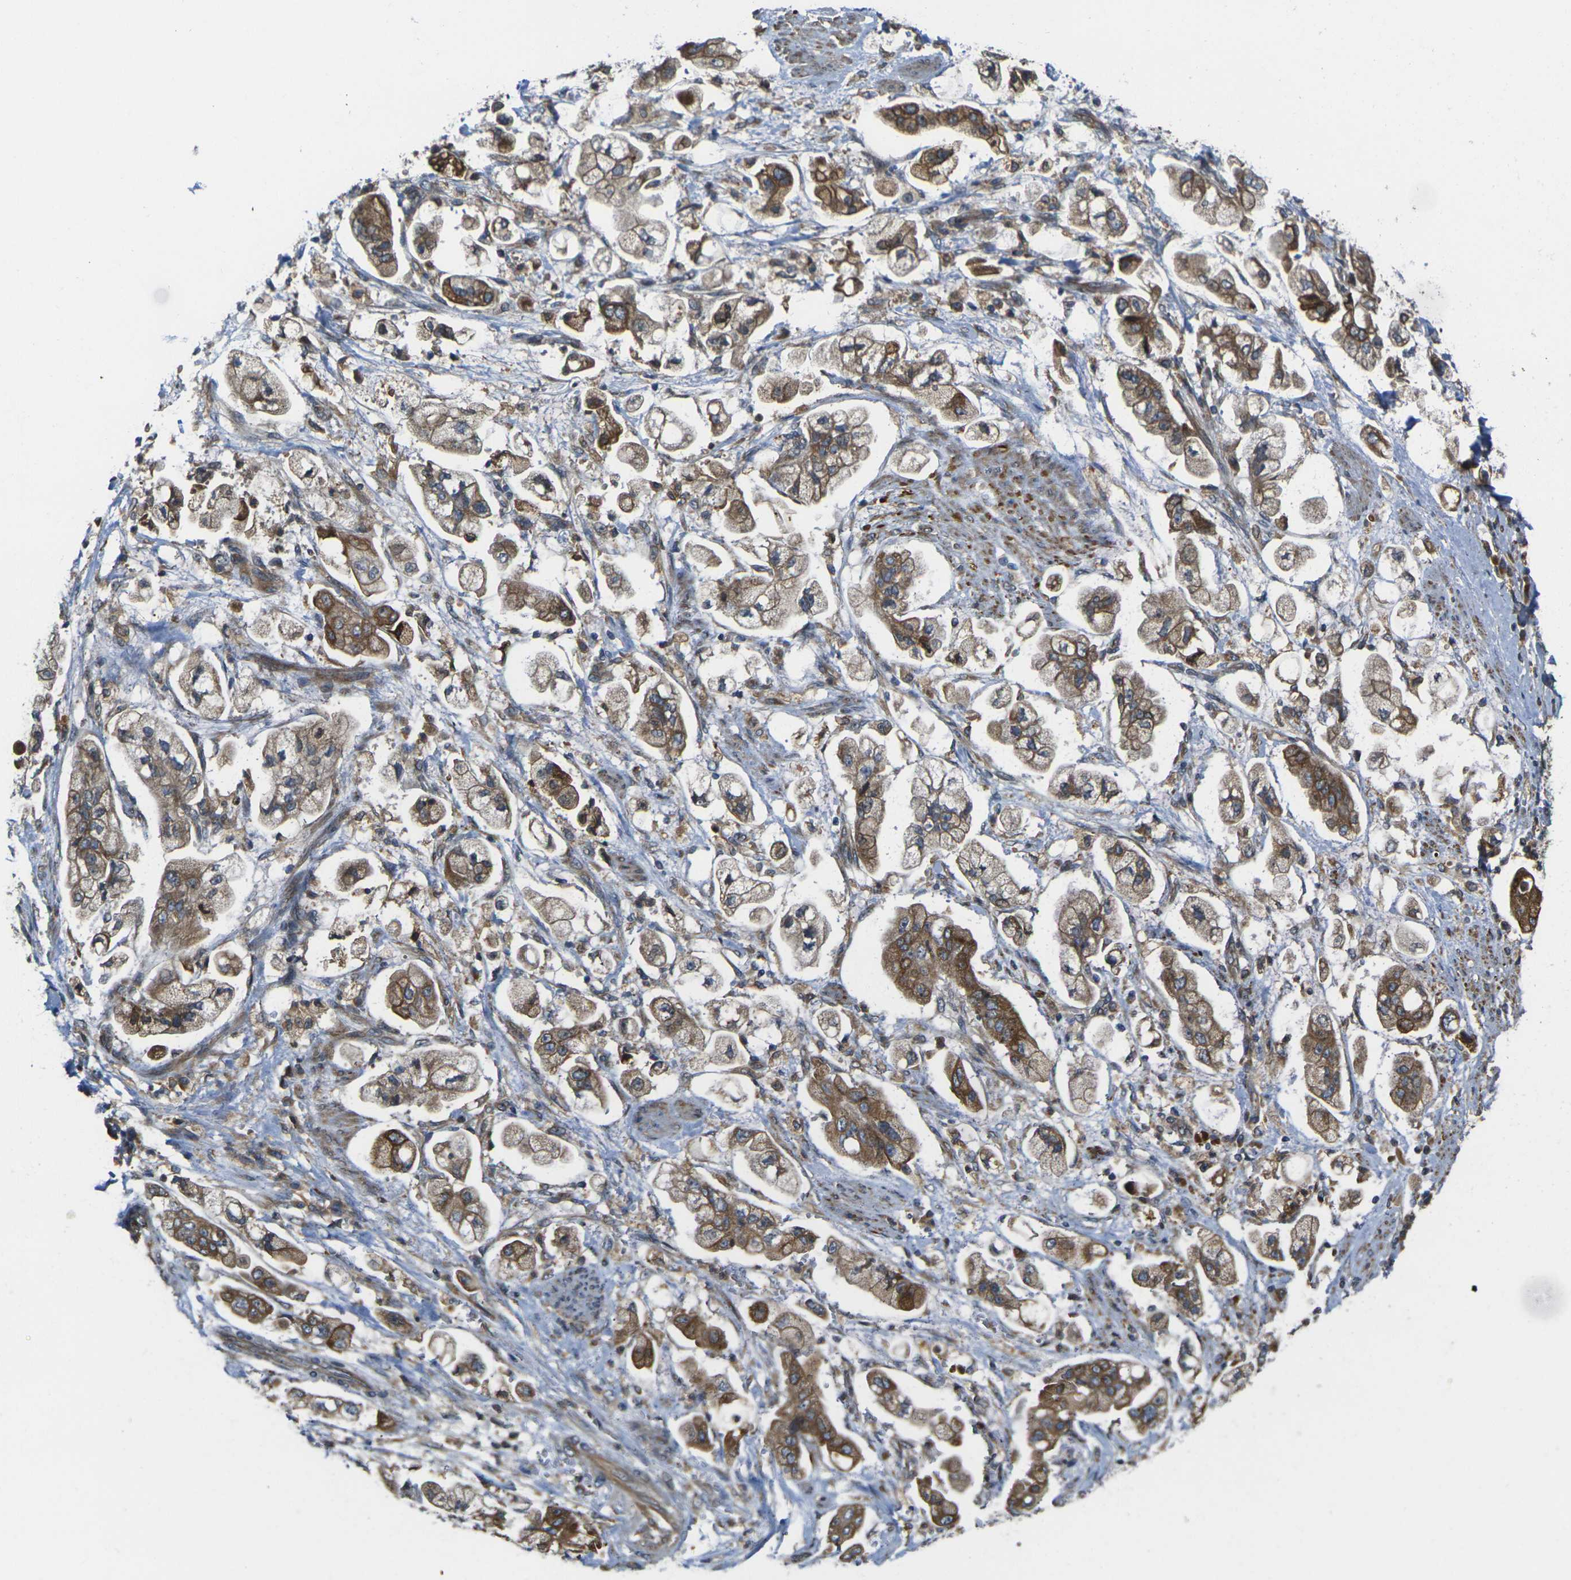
{"staining": {"intensity": "moderate", "quantity": ">75%", "location": "cytoplasmic/membranous"}, "tissue": "stomach cancer", "cell_type": "Tumor cells", "image_type": "cancer", "snomed": [{"axis": "morphology", "description": "Adenocarcinoma, NOS"}, {"axis": "topography", "description": "Stomach"}], "caption": "About >75% of tumor cells in human stomach cancer (adenocarcinoma) demonstrate moderate cytoplasmic/membranous protein staining as visualized by brown immunohistochemical staining.", "gene": "FZD1", "patient": {"sex": "male", "age": 62}}